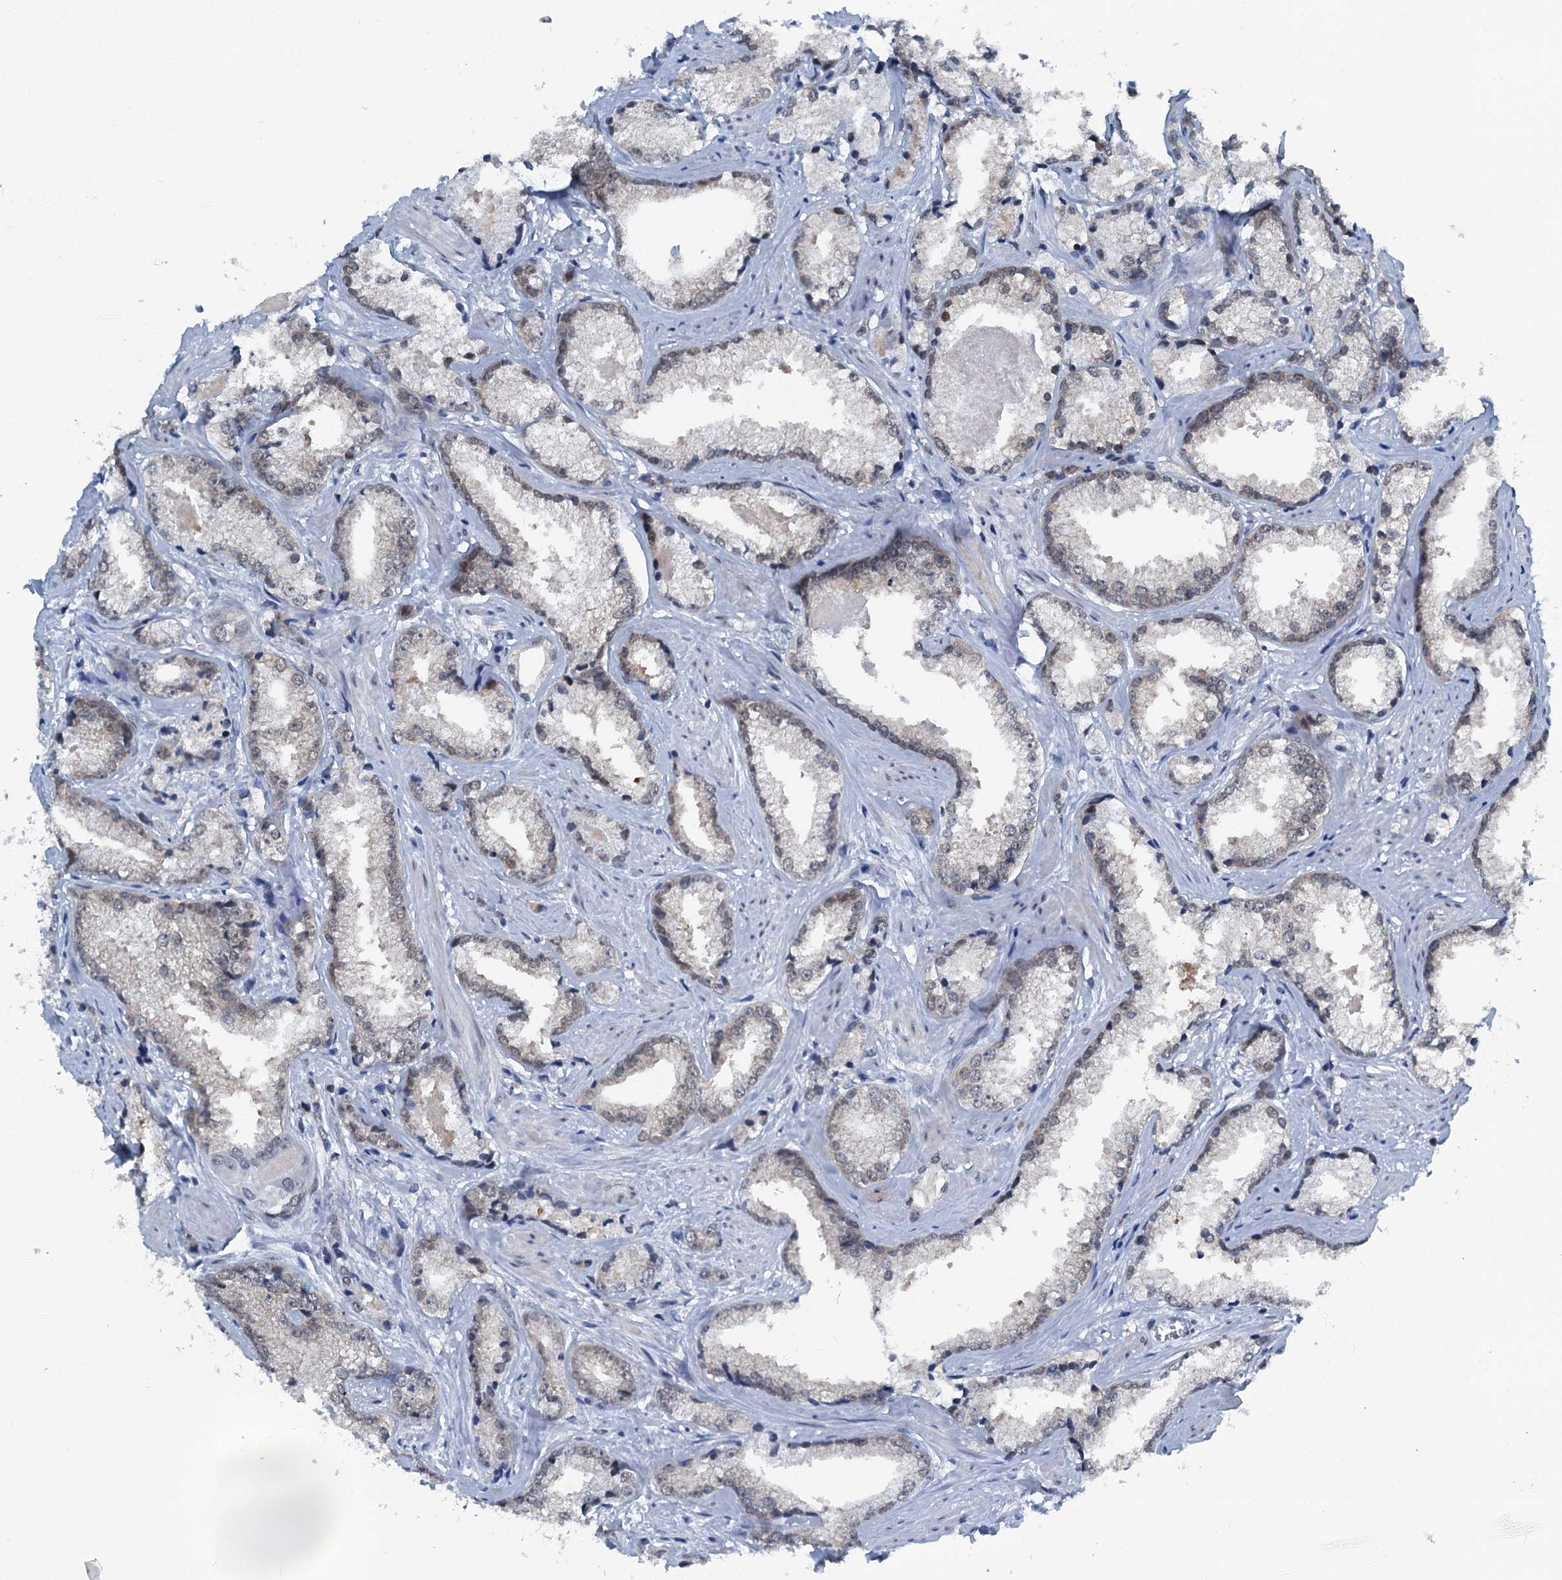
{"staining": {"intensity": "negative", "quantity": "none", "location": "none"}, "tissue": "prostate cancer", "cell_type": "Tumor cells", "image_type": "cancer", "snomed": [{"axis": "morphology", "description": "Adenocarcinoma, High grade"}, {"axis": "topography", "description": "Prostate"}], "caption": "Immunohistochemistry (IHC) photomicrograph of neoplastic tissue: prostate cancer (adenocarcinoma (high-grade)) stained with DAB (3,3'-diaminobenzidine) reveals no significant protein positivity in tumor cells.", "gene": "TRPT1", "patient": {"sex": "male", "age": 66}}